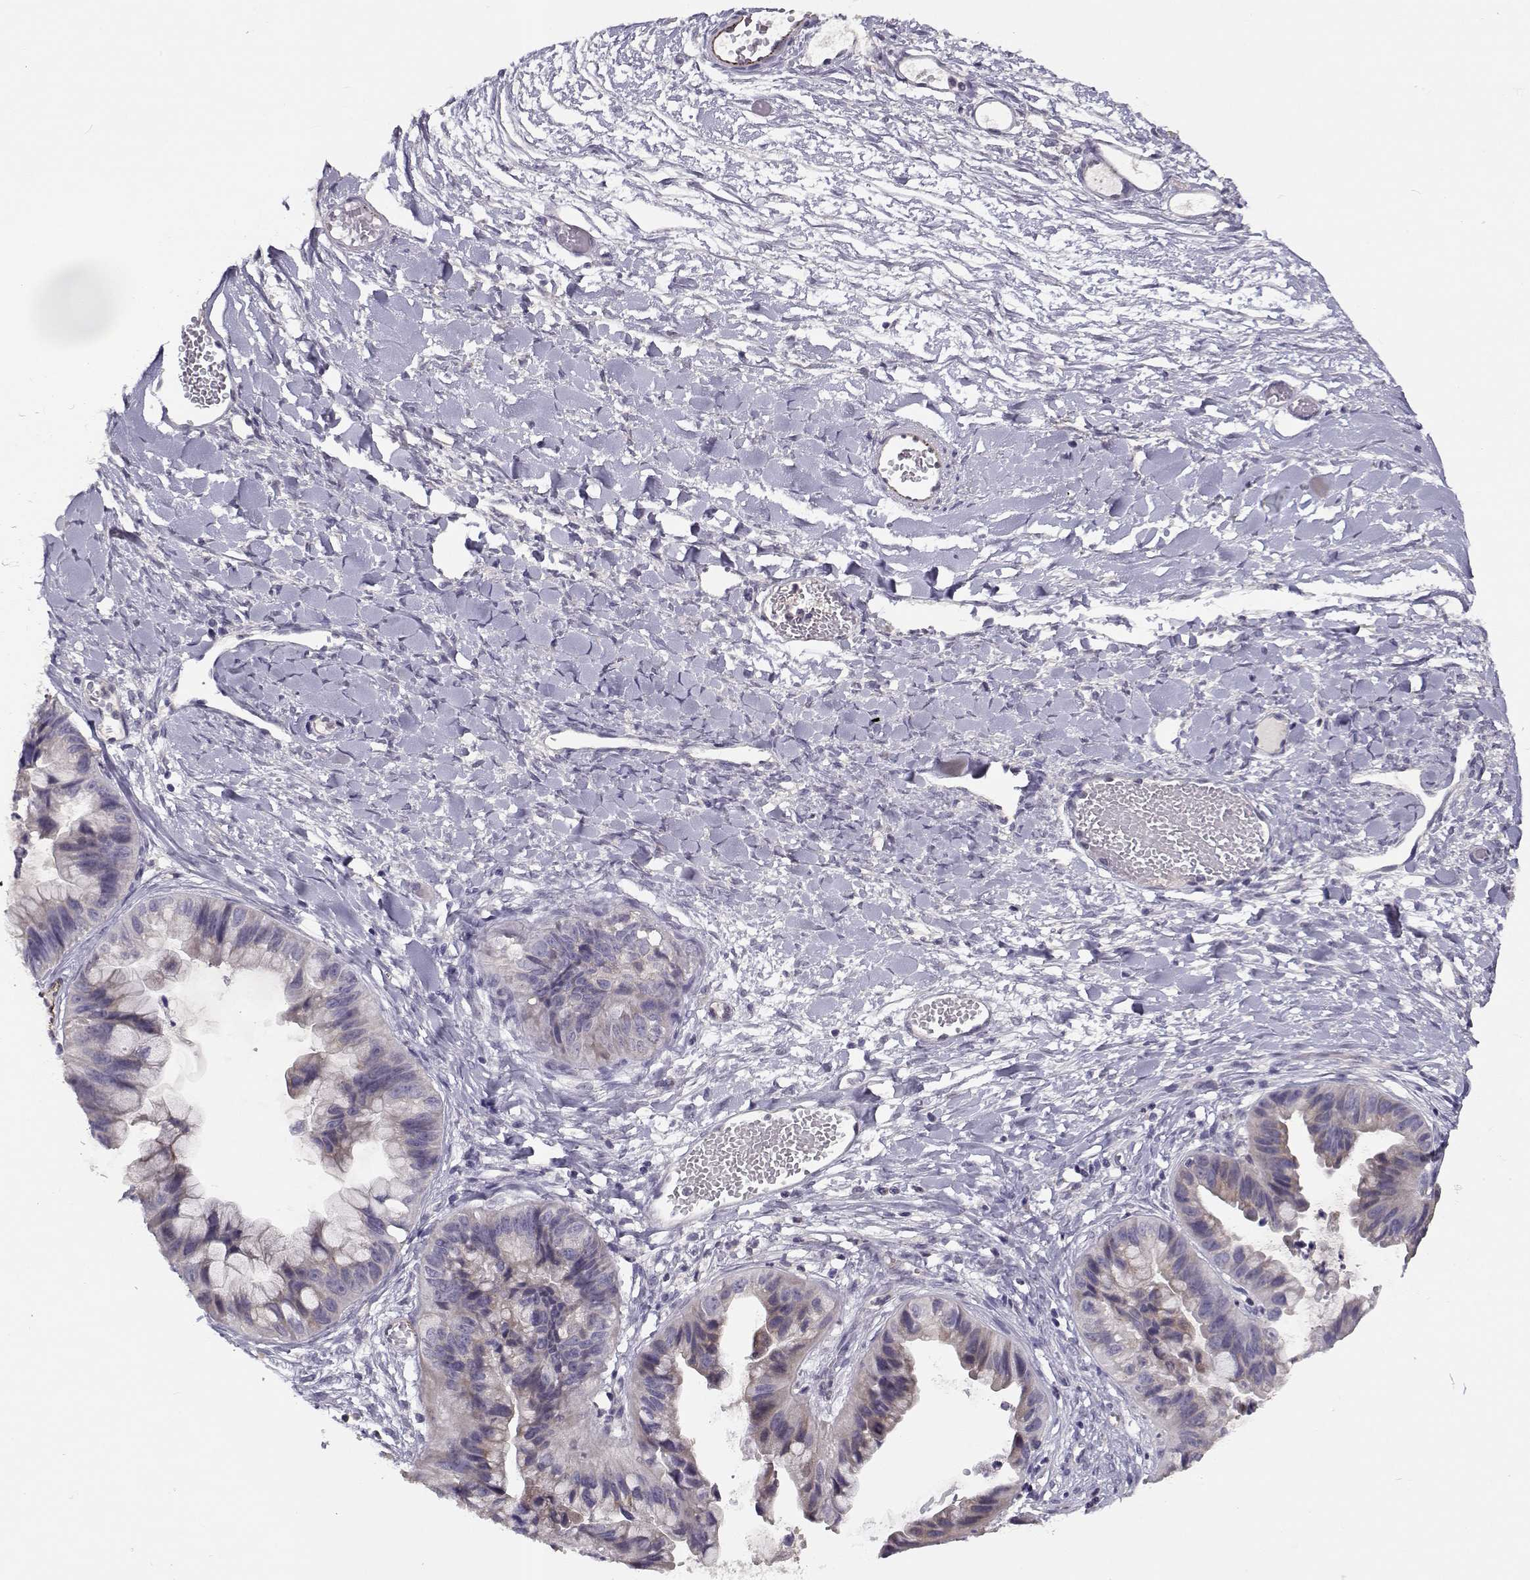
{"staining": {"intensity": "weak", "quantity": "<25%", "location": "cytoplasmic/membranous"}, "tissue": "ovarian cancer", "cell_type": "Tumor cells", "image_type": "cancer", "snomed": [{"axis": "morphology", "description": "Cystadenocarcinoma, mucinous, NOS"}, {"axis": "topography", "description": "Ovary"}], "caption": "Histopathology image shows no significant protein staining in tumor cells of ovarian cancer (mucinous cystadenocarcinoma).", "gene": "TMEM145", "patient": {"sex": "female", "age": 76}}